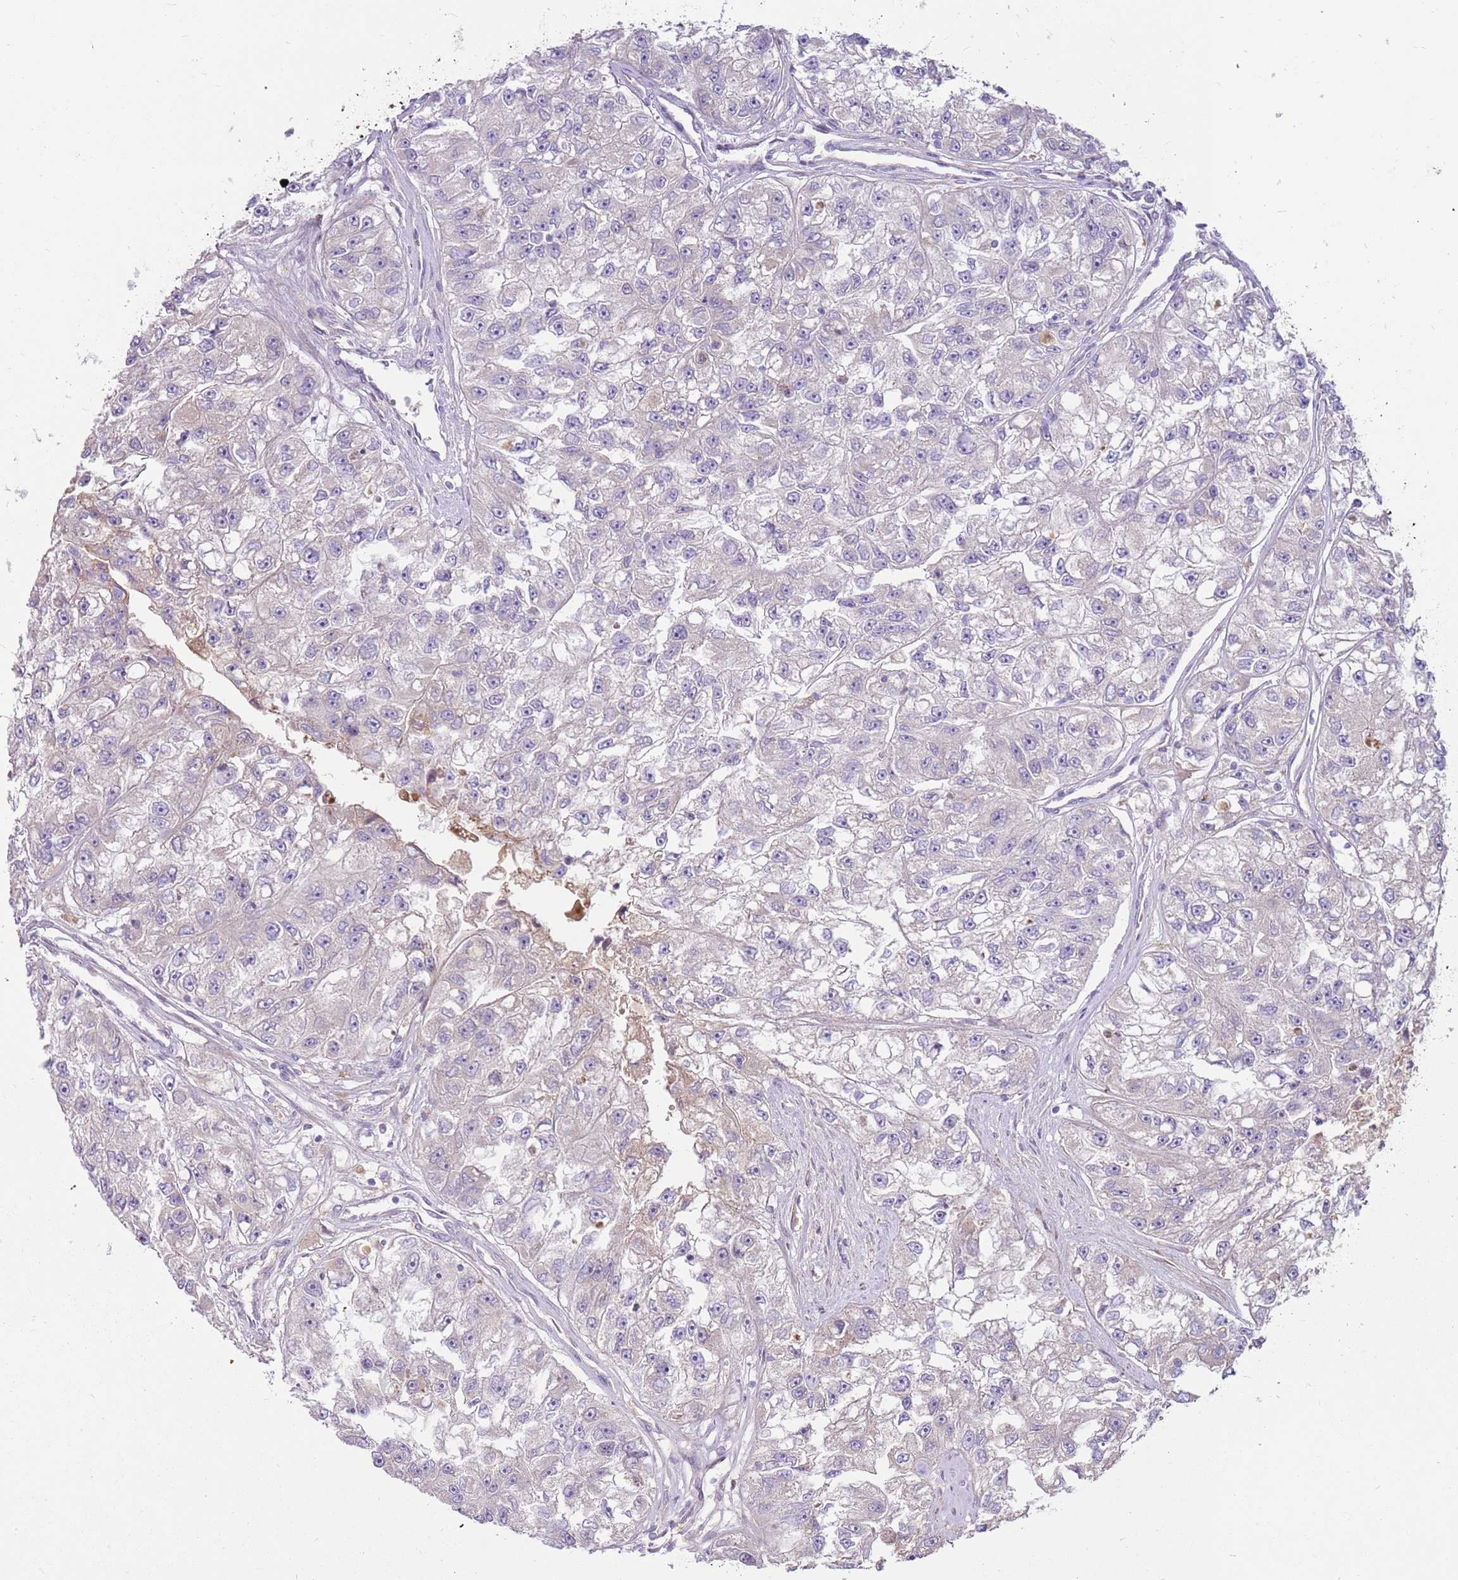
{"staining": {"intensity": "negative", "quantity": "none", "location": "none"}, "tissue": "renal cancer", "cell_type": "Tumor cells", "image_type": "cancer", "snomed": [{"axis": "morphology", "description": "Adenocarcinoma, NOS"}, {"axis": "topography", "description": "Kidney"}], "caption": "Renal cancer (adenocarcinoma) was stained to show a protein in brown. There is no significant positivity in tumor cells. Brightfield microscopy of immunohistochemistry stained with DAB (3,3'-diaminobenzidine) (brown) and hematoxylin (blue), captured at high magnification.", "gene": "EMC1", "patient": {"sex": "male", "age": 63}}